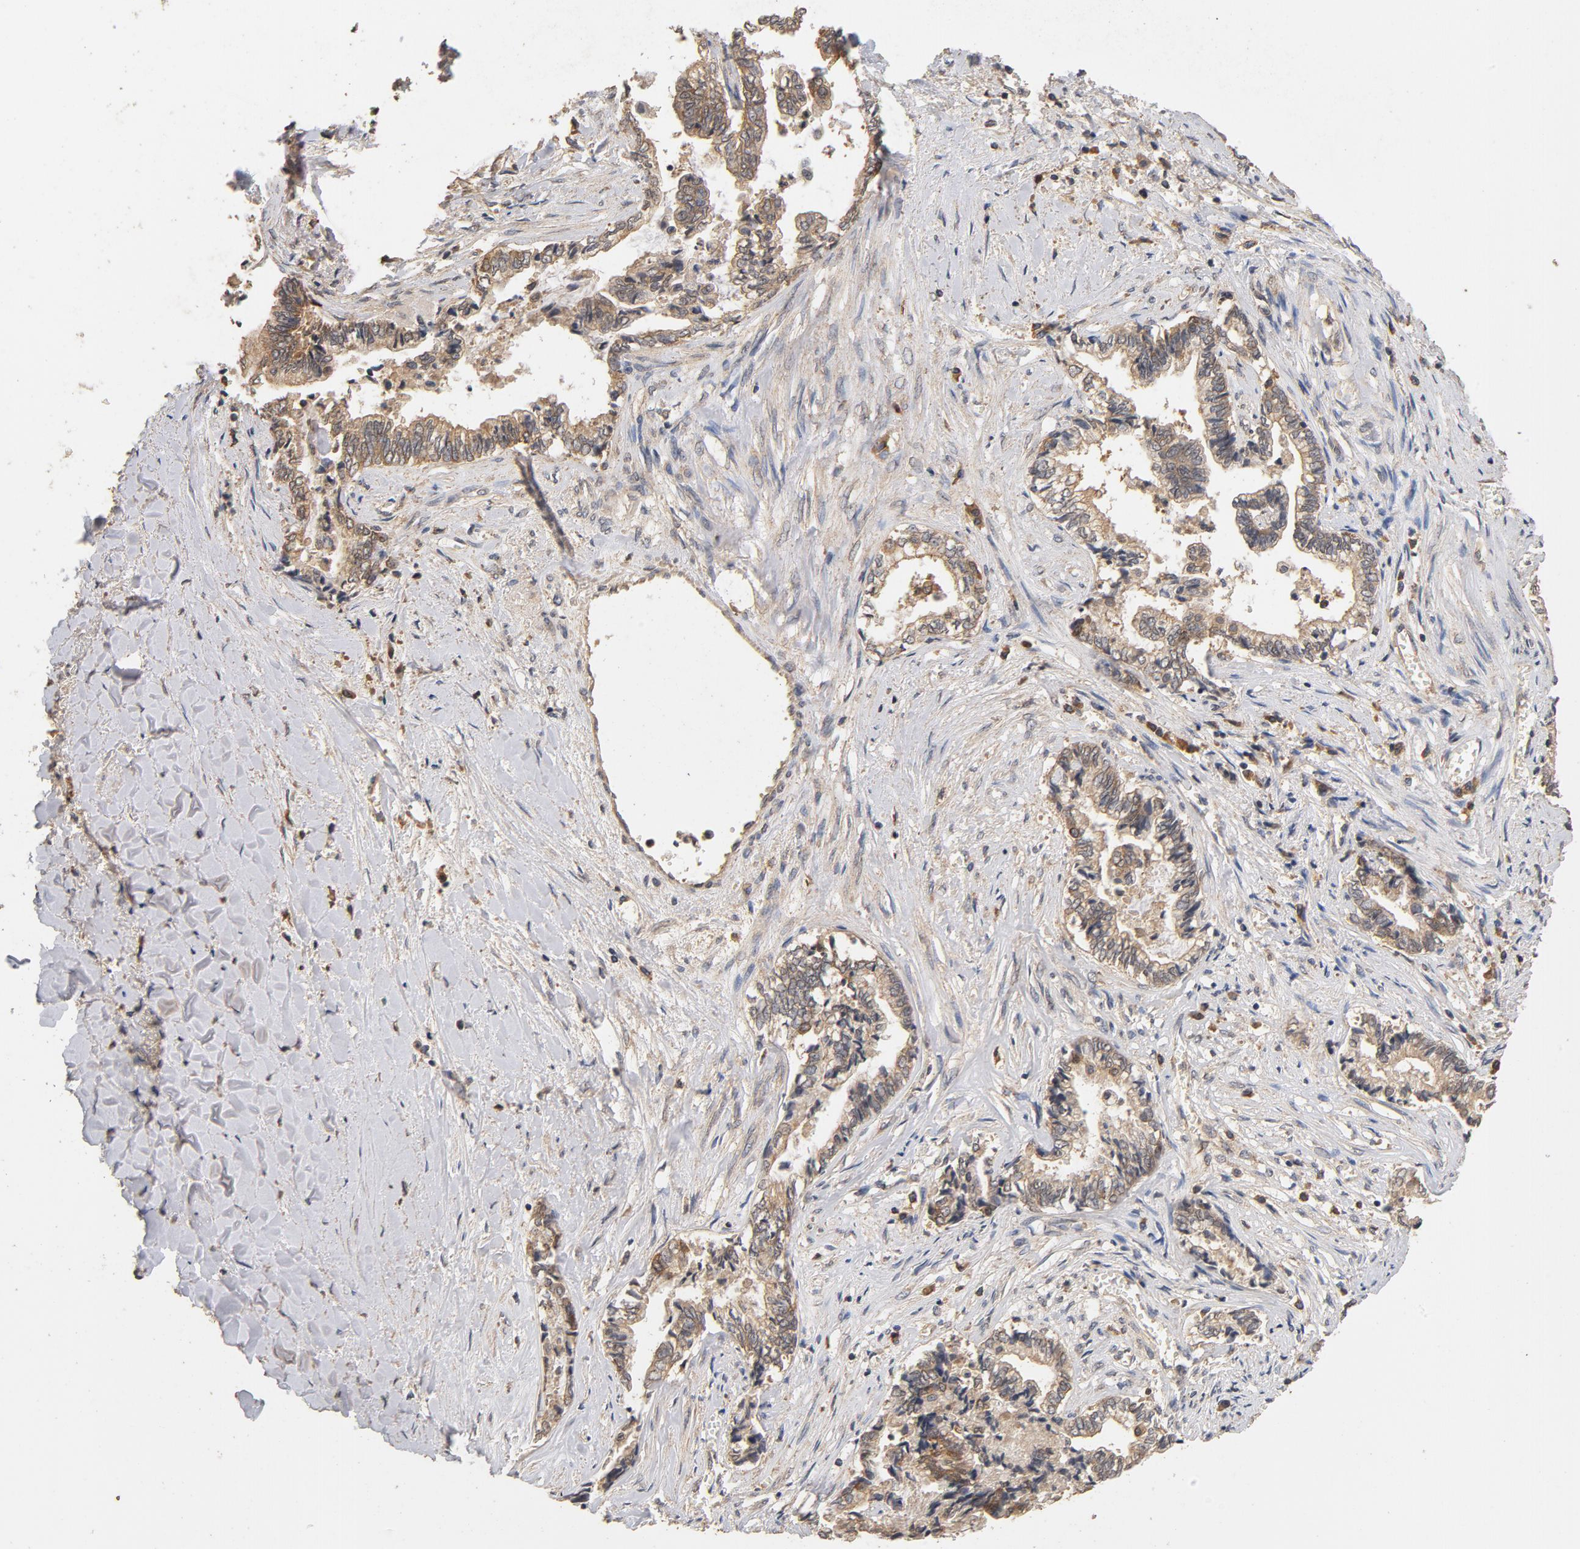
{"staining": {"intensity": "moderate", "quantity": ">75%", "location": "cytoplasmic/membranous"}, "tissue": "liver cancer", "cell_type": "Tumor cells", "image_type": "cancer", "snomed": [{"axis": "morphology", "description": "Cholangiocarcinoma"}, {"axis": "topography", "description": "Liver"}], "caption": "Immunohistochemical staining of human liver cancer exhibits moderate cytoplasmic/membranous protein staining in approximately >75% of tumor cells.", "gene": "DDX6", "patient": {"sex": "male", "age": 57}}